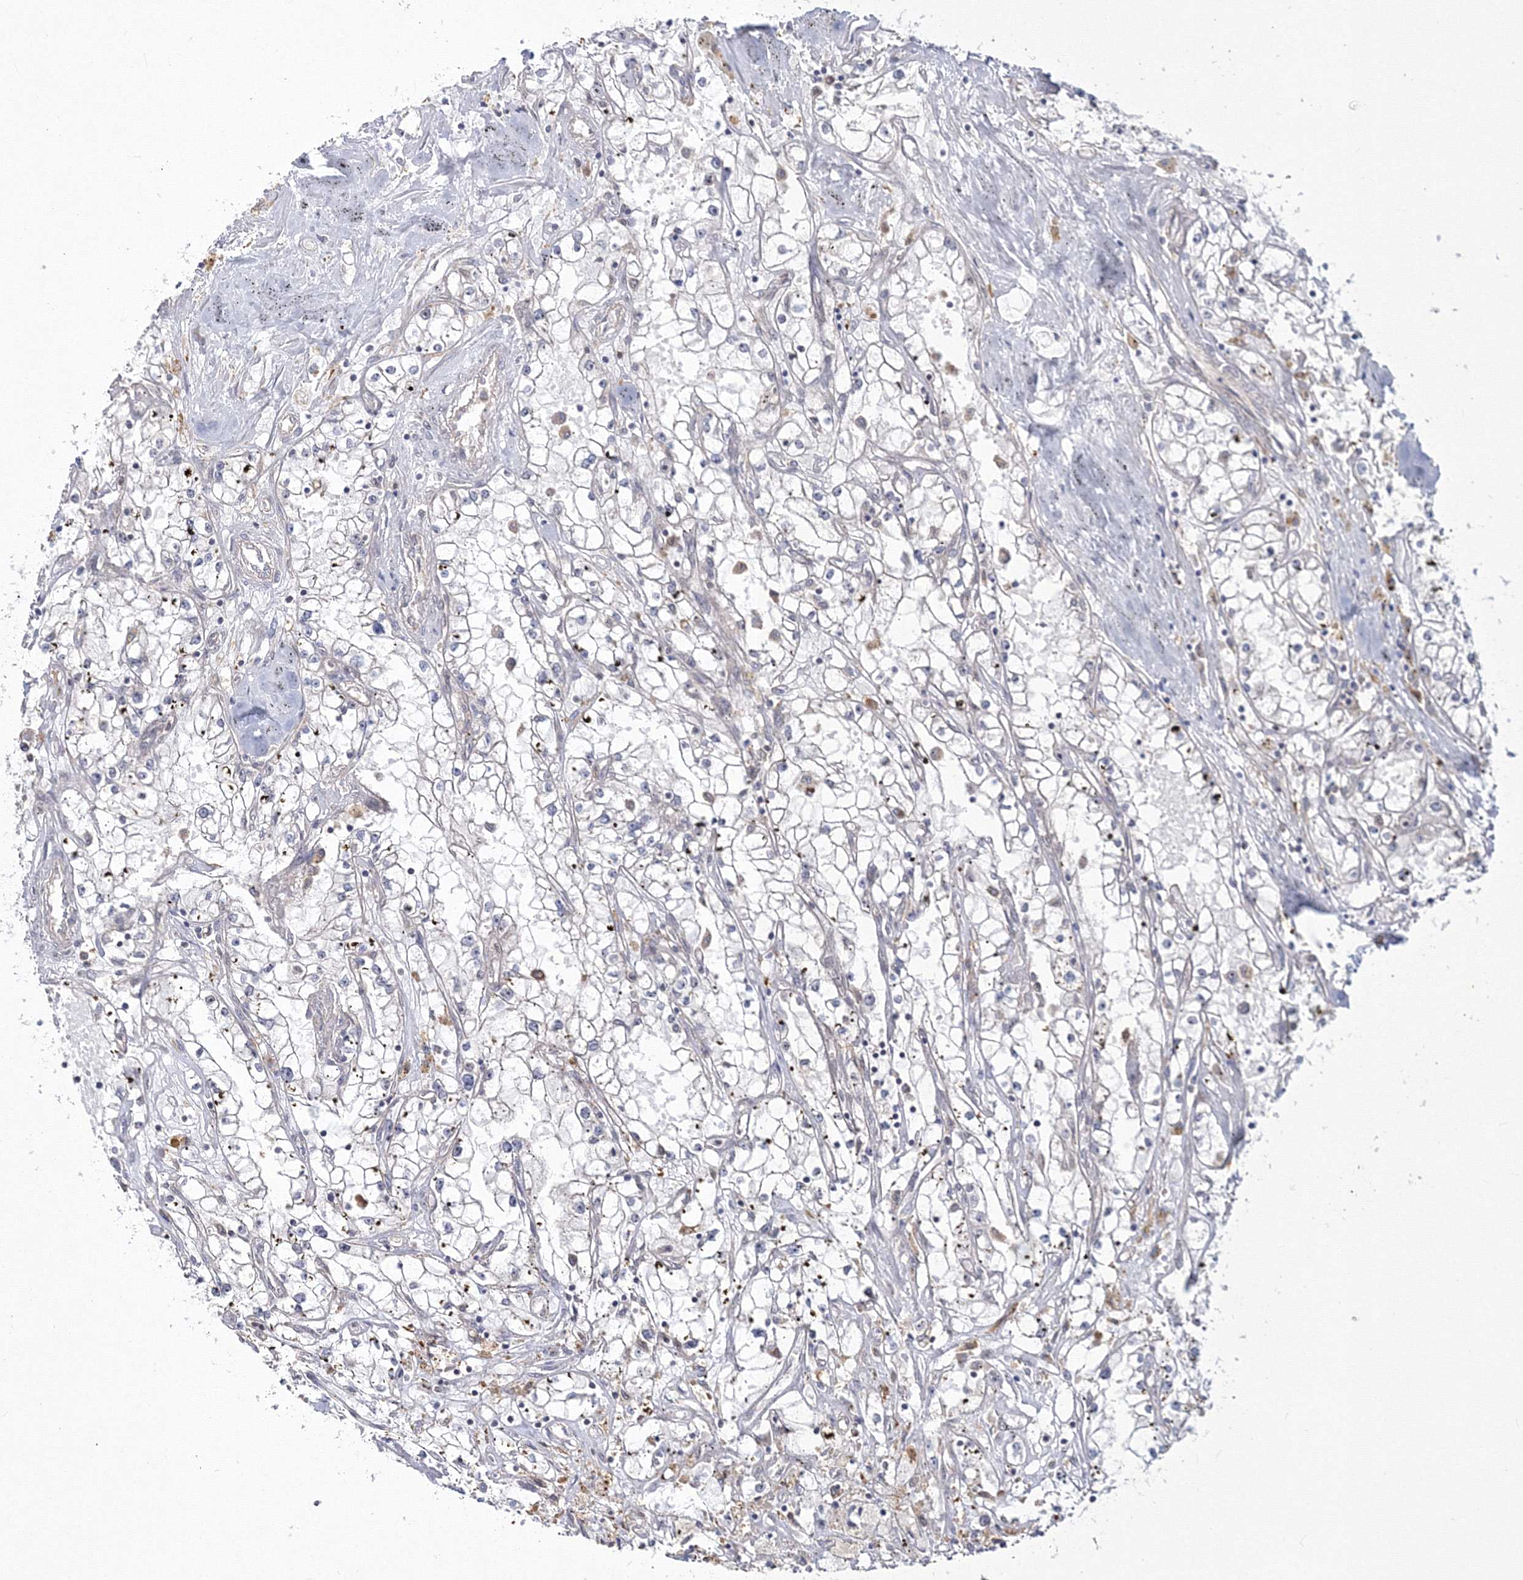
{"staining": {"intensity": "negative", "quantity": "none", "location": "none"}, "tissue": "renal cancer", "cell_type": "Tumor cells", "image_type": "cancer", "snomed": [{"axis": "morphology", "description": "Adenocarcinoma, NOS"}, {"axis": "topography", "description": "Kidney"}], "caption": "IHC of human adenocarcinoma (renal) reveals no staining in tumor cells.", "gene": "ZFAND6", "patient": {"sex": "male", "age": 56}}